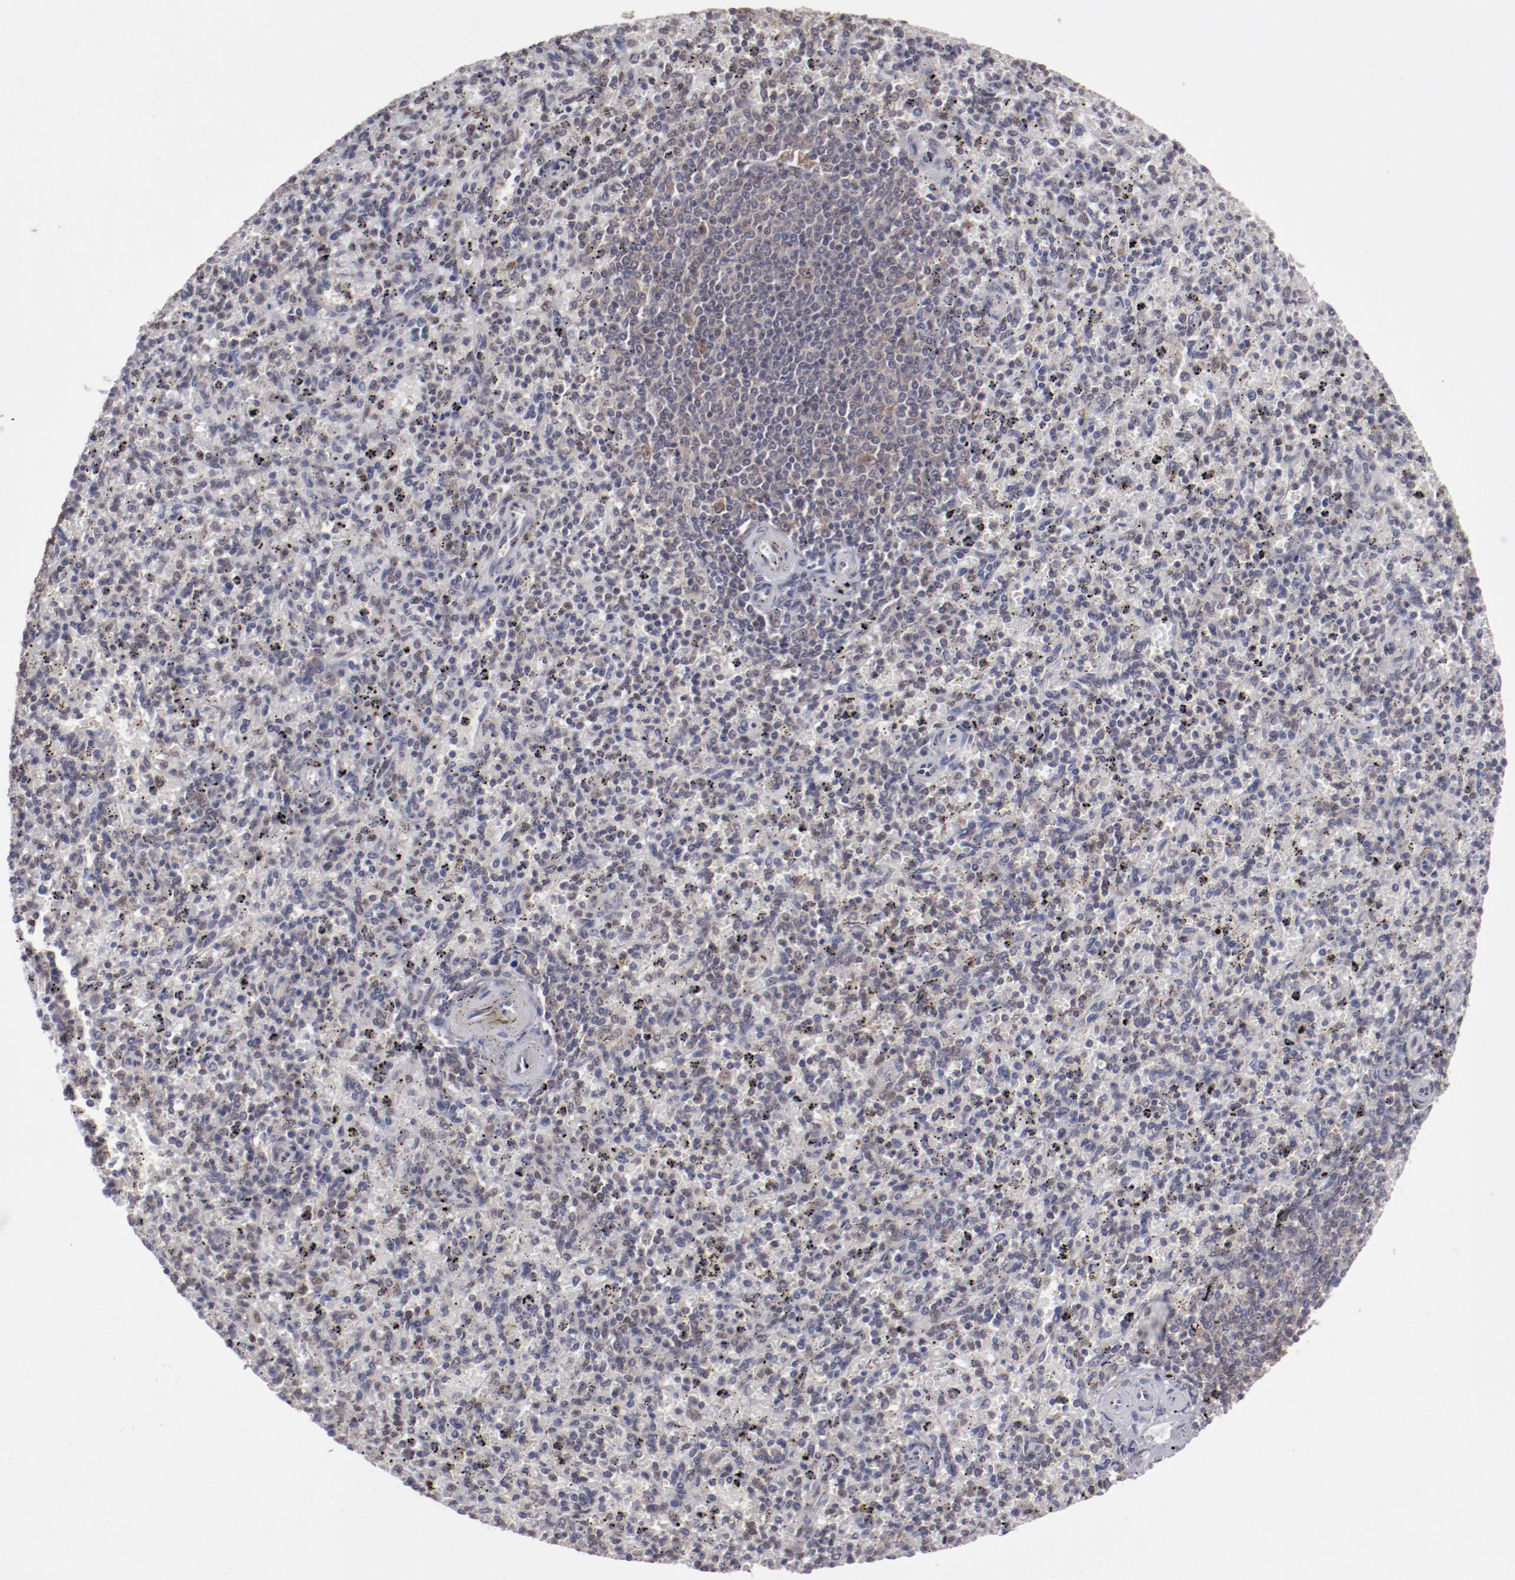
{"staining": {"intensity": "weak", "quantity": "25%-75%", "location": "nuclear"}, "tissue": "spleen", "cell_type": "Cells in red pulp", "image_type": "normal", "snomed": [{"axis": "morphology", "description": "Normal tissue, NOS"}, {"axis": "topography", "description": "Spleen"}], "caption": "Immunohistochemistry (DAB (3,3'-diaminobenzidine)) staining of normal spleen demonstrates weak nuclear protein expression in approximately 25%-75% of cells in red pulp. (DAB IHC, brown staining for protein, blue staining for nuclei).", "gene": "ARNT", "patient": {"sex": "male", "age": 72}}